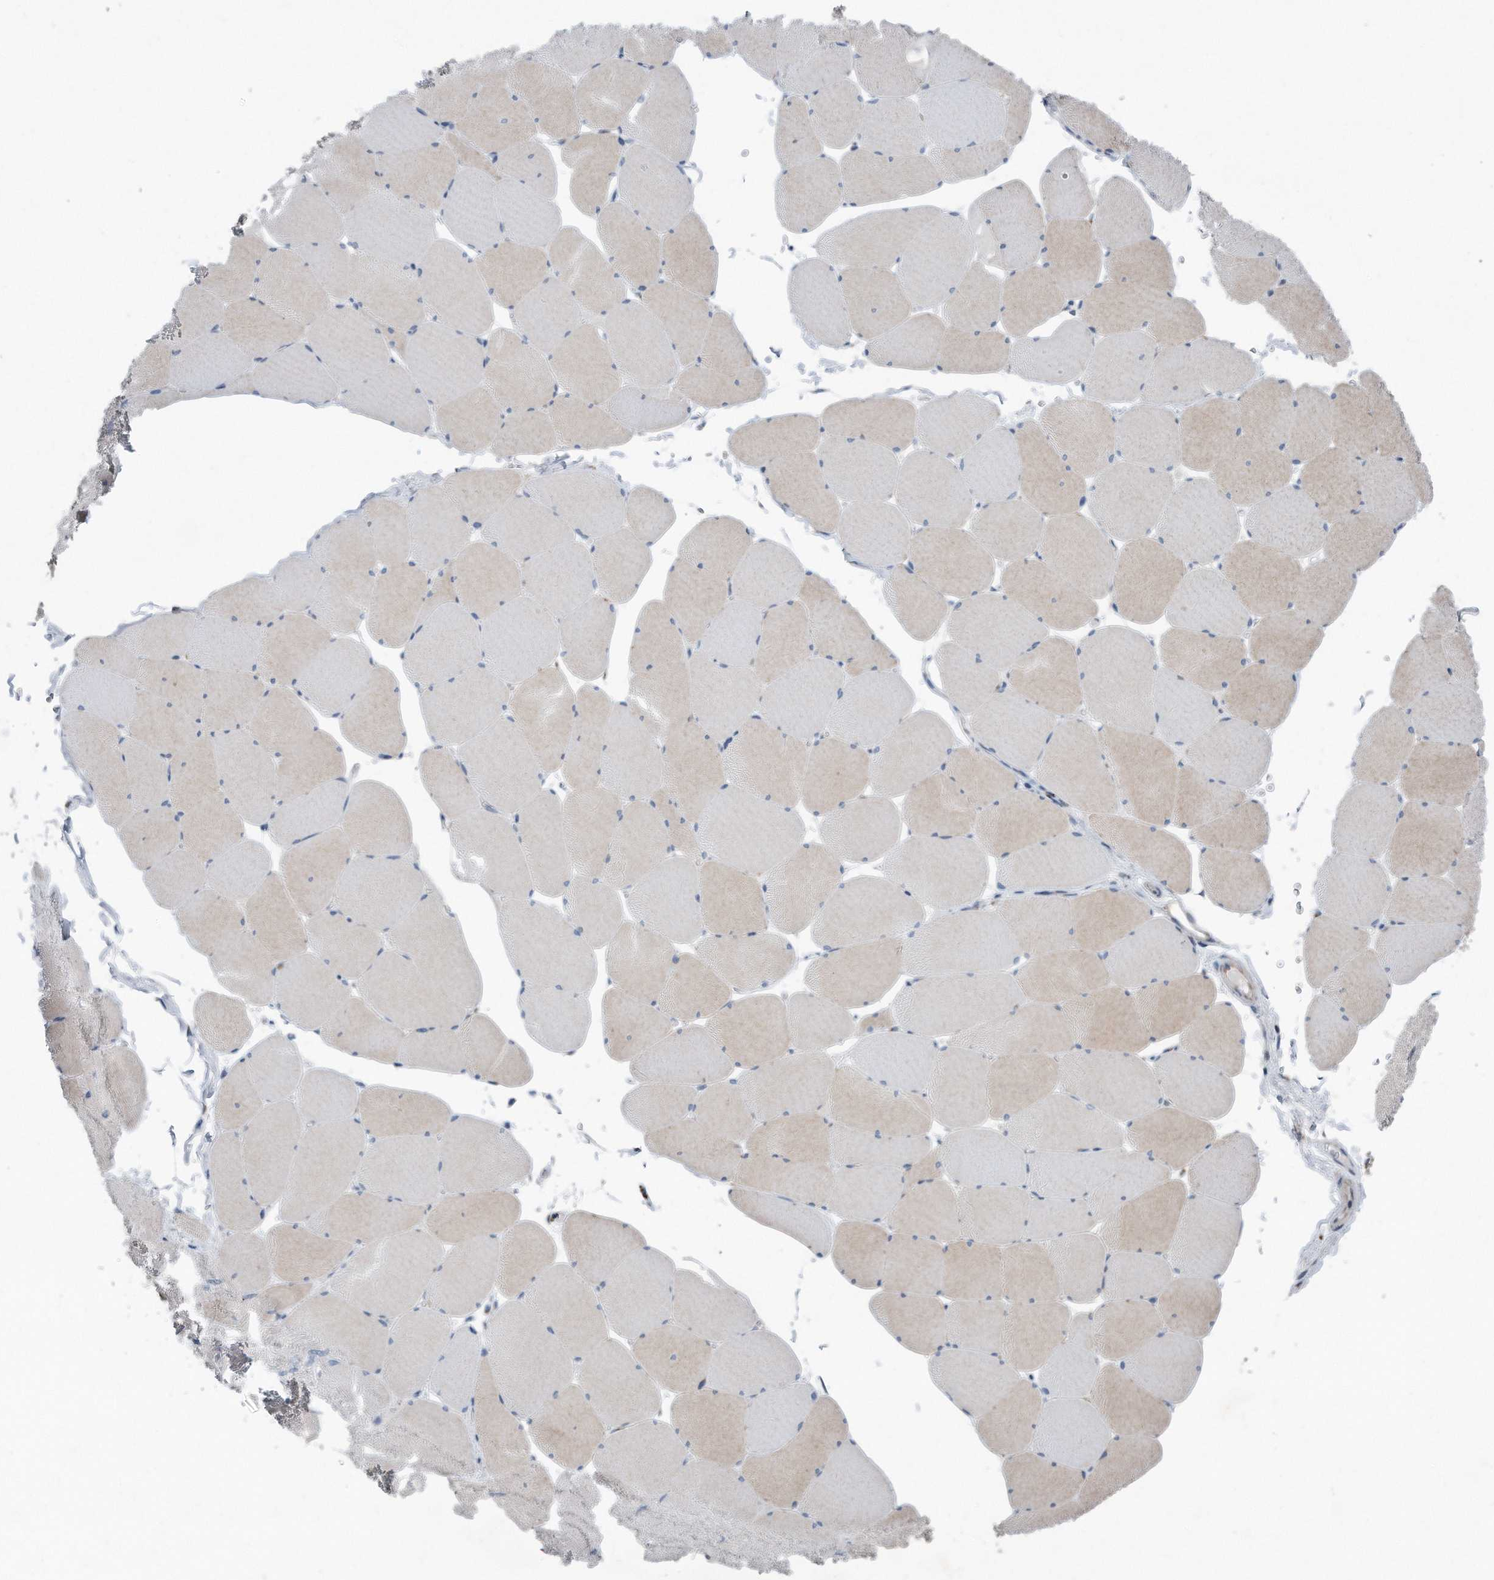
{"staining": {"intensity": "weak", "quantity": "<25%", "location": "cytoplasmic/membranous"}, "tissue": "skeletal muscle", "cell_type": "Myocytes", "image_type": "normal", "snomed": [{"axis": "morphology", "description": "Normal tissue, NOS"}, {"axis": "topography", "description": "Skeletal muscle"}, {"axis": "topography", "description": "Head-Neck"}], "caption": "Micrograph shows no significant protein positivity in myocytes of benign skeletal muscle.", "gene": "ZNF772", "patient": {"sex": "male", "age": 66}}